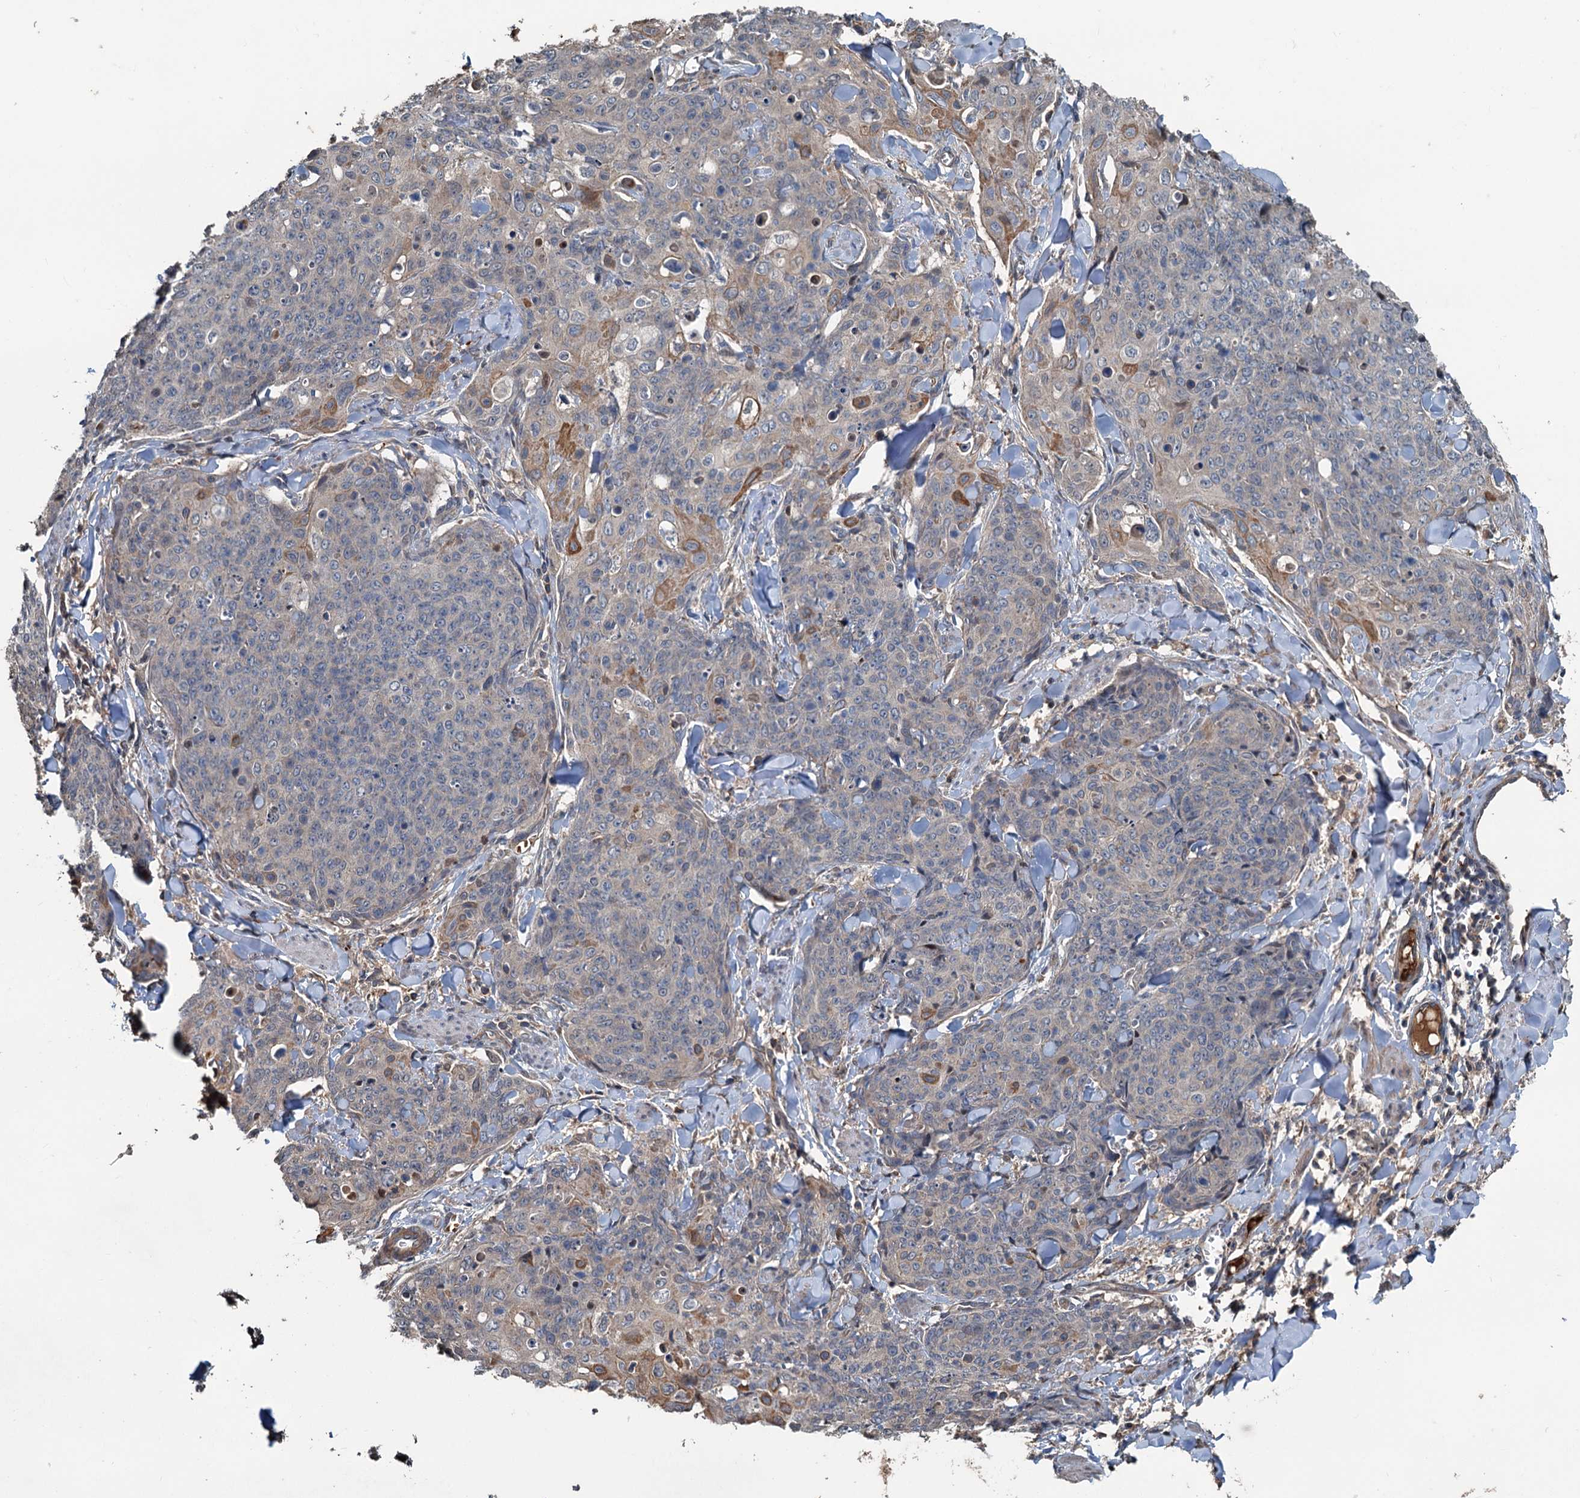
{"staining": {"intensity": "moderate", "quantity": "<25%", "location": "cytoplasmic/membranous"}, "tissue": "skin cancer", "cell_type": "Tumor cells", "image_type": "cancer", "snomed": [{"axis": "morphology", "description": "Squamous cell carcinoma, NOS"}, {"axis": "topography", "description": "Skin"}, {"axis": "topography", "description": "Vulva"}], "caption": "An IHC image of neoplastic tissue is shown. Protein staining in brown labels moderate cytoplasmic/membranous positivity in skin squamous cell carcinoma within tumor cells. The protein of interest is shown in brown color, while the nuclei are stained blue.", "gene": "TEDC1", "patient": {"sex": "female", "age": 85}}